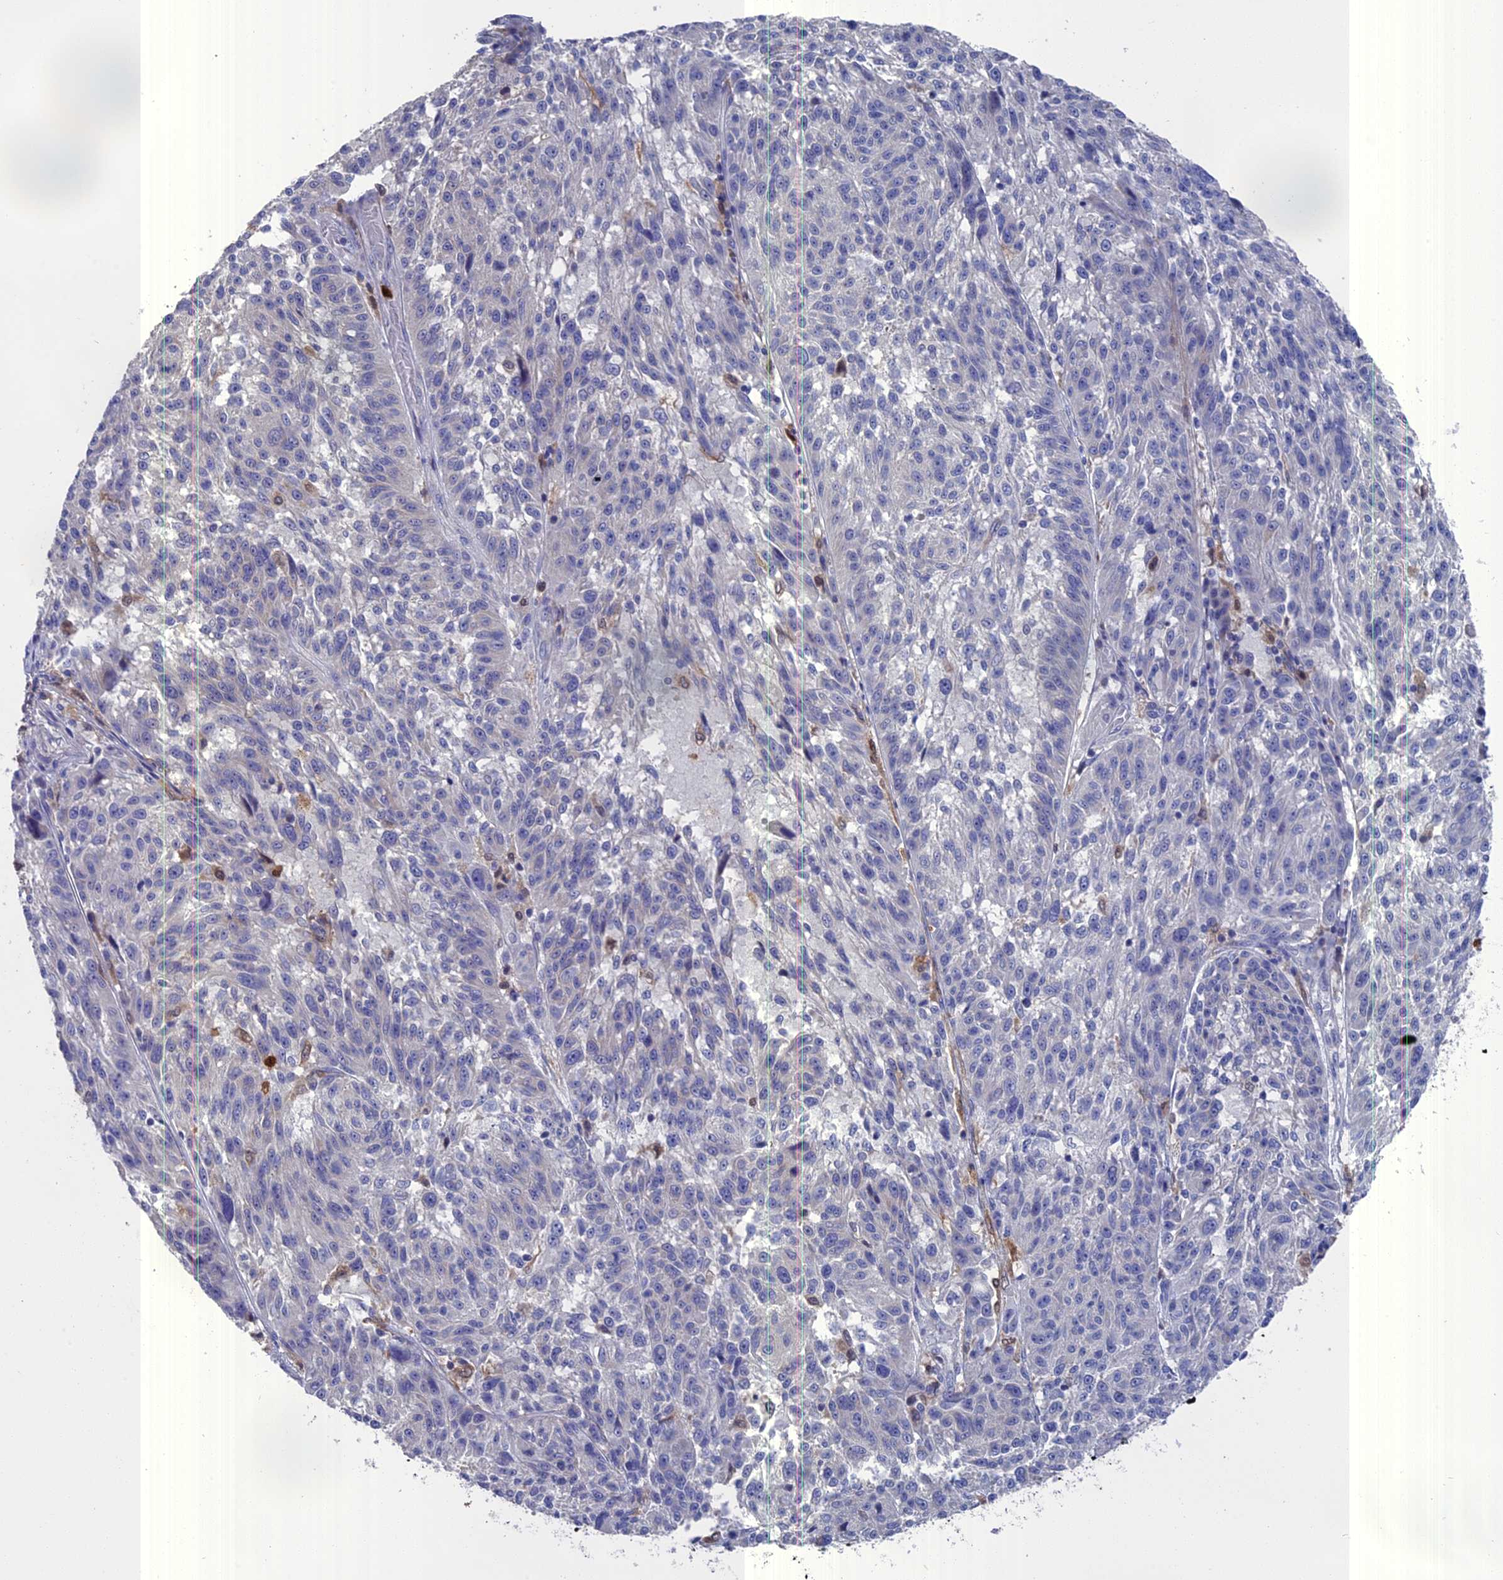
{"staining": {"intensity": "negative", "quantity": "none", "location": "none"}, "tissue": "melanoma", "cell_type": "Tumor cells", "image_type": "cancer", "snomed": [{"axis": "morphology", "description": "Malignant melanoma, NOS"}, {"axis": "topography", "description": "Skin"}], "caption": "This is an immunohistochemistry (IHC) image of human malignant melanoma. There is no positivity in tumor cells.", "gene": "NCF4", "patient": {"sex": "male", "age": 53}}